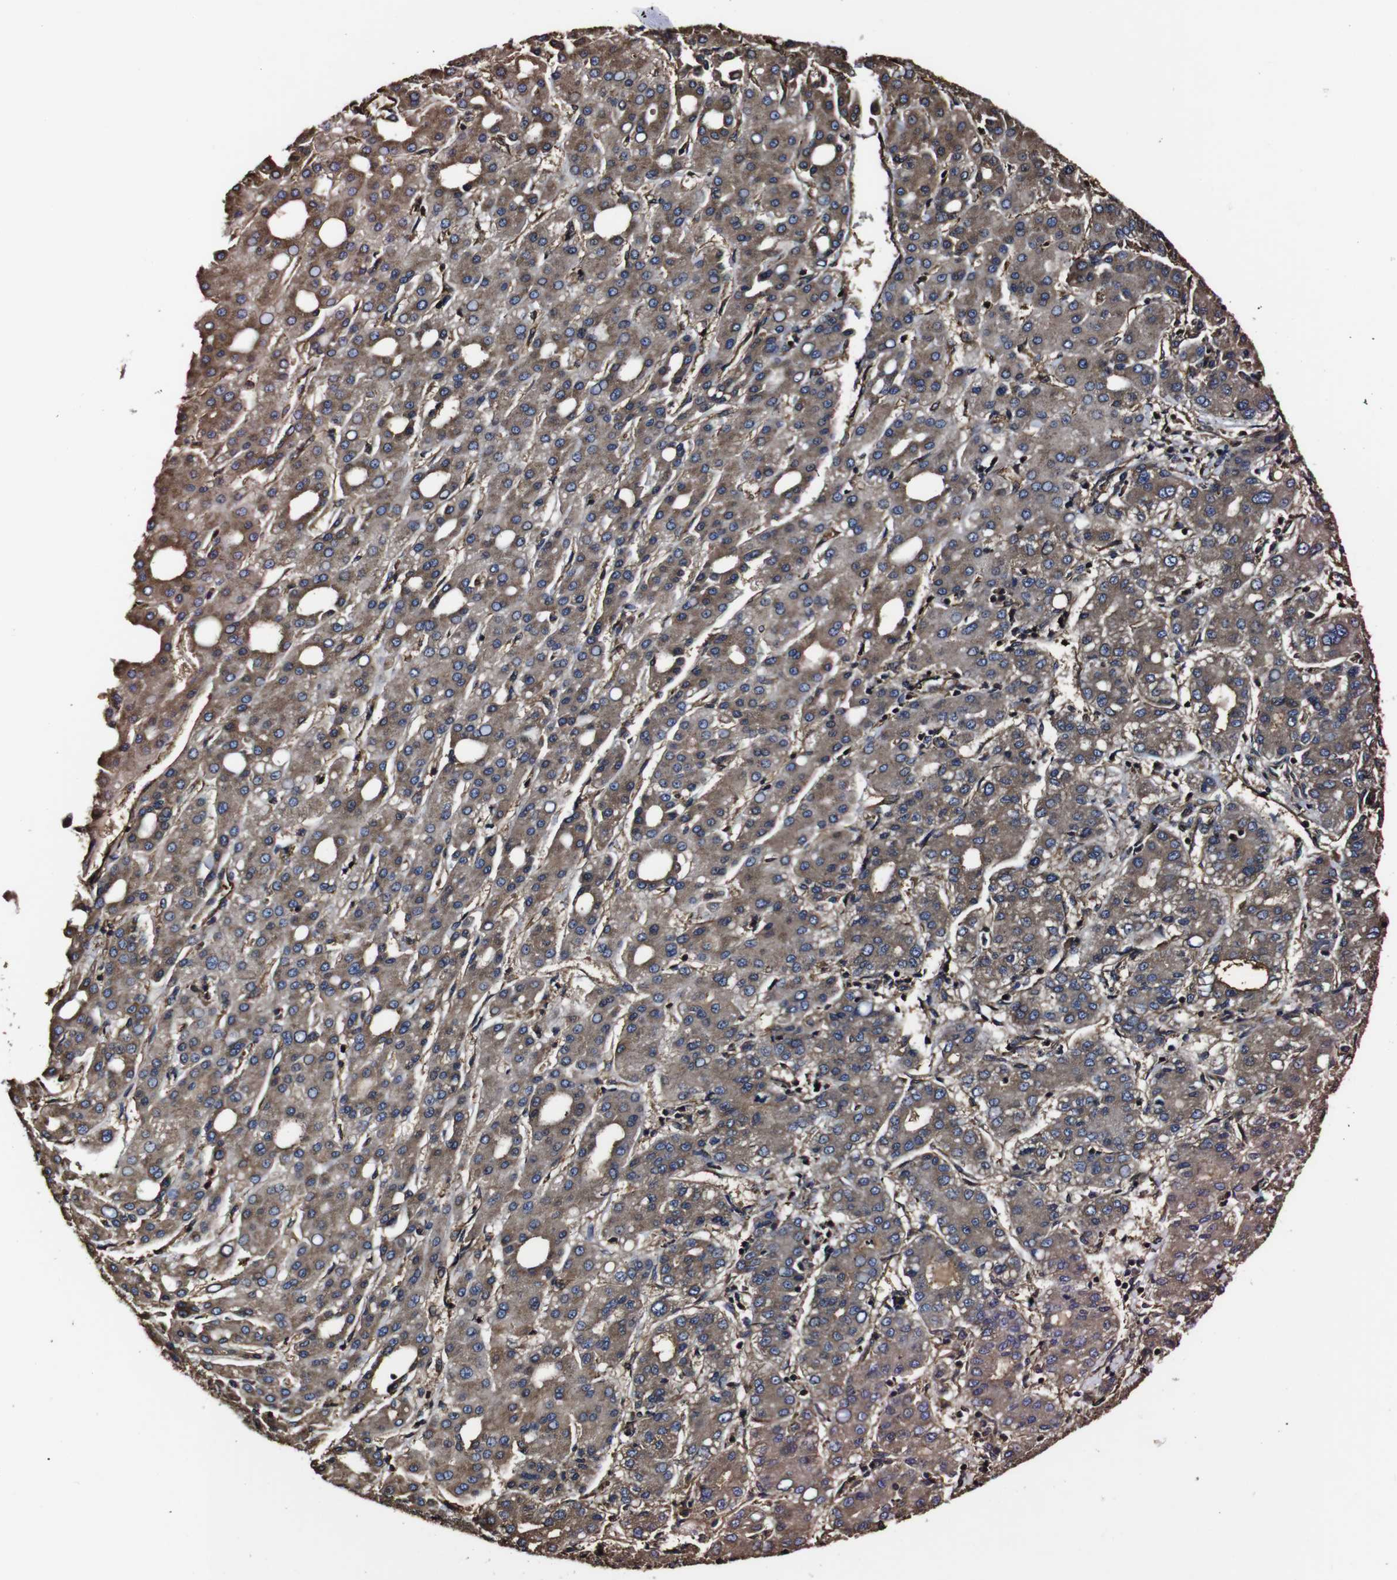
{"staining": {"intensity": "moderate", "quantity": ">75%", "location": "cytoplasmic/membranous"}, "tissue": "liver cancer", "cell_type": "Tumor cells", "image_type": "cancer", "snomed": [{"axis": "morphology", "description": "Carcinoma, Hepatocellular, NOS"}, {"axis": "topography", "description": "Liver"}], "caption": "High-magnification brightfield microscopy of liver cancer stained with DAB (3,3'-diaminobenzidine) (brown) and counterstained with hematoxylin (blue). tumor cells exhibit moderate cytoplasmic/membranous positivity is present in approximately>75% of cells.", "gene": "MSN", "patient": {"sex": "male", "age": 65}}